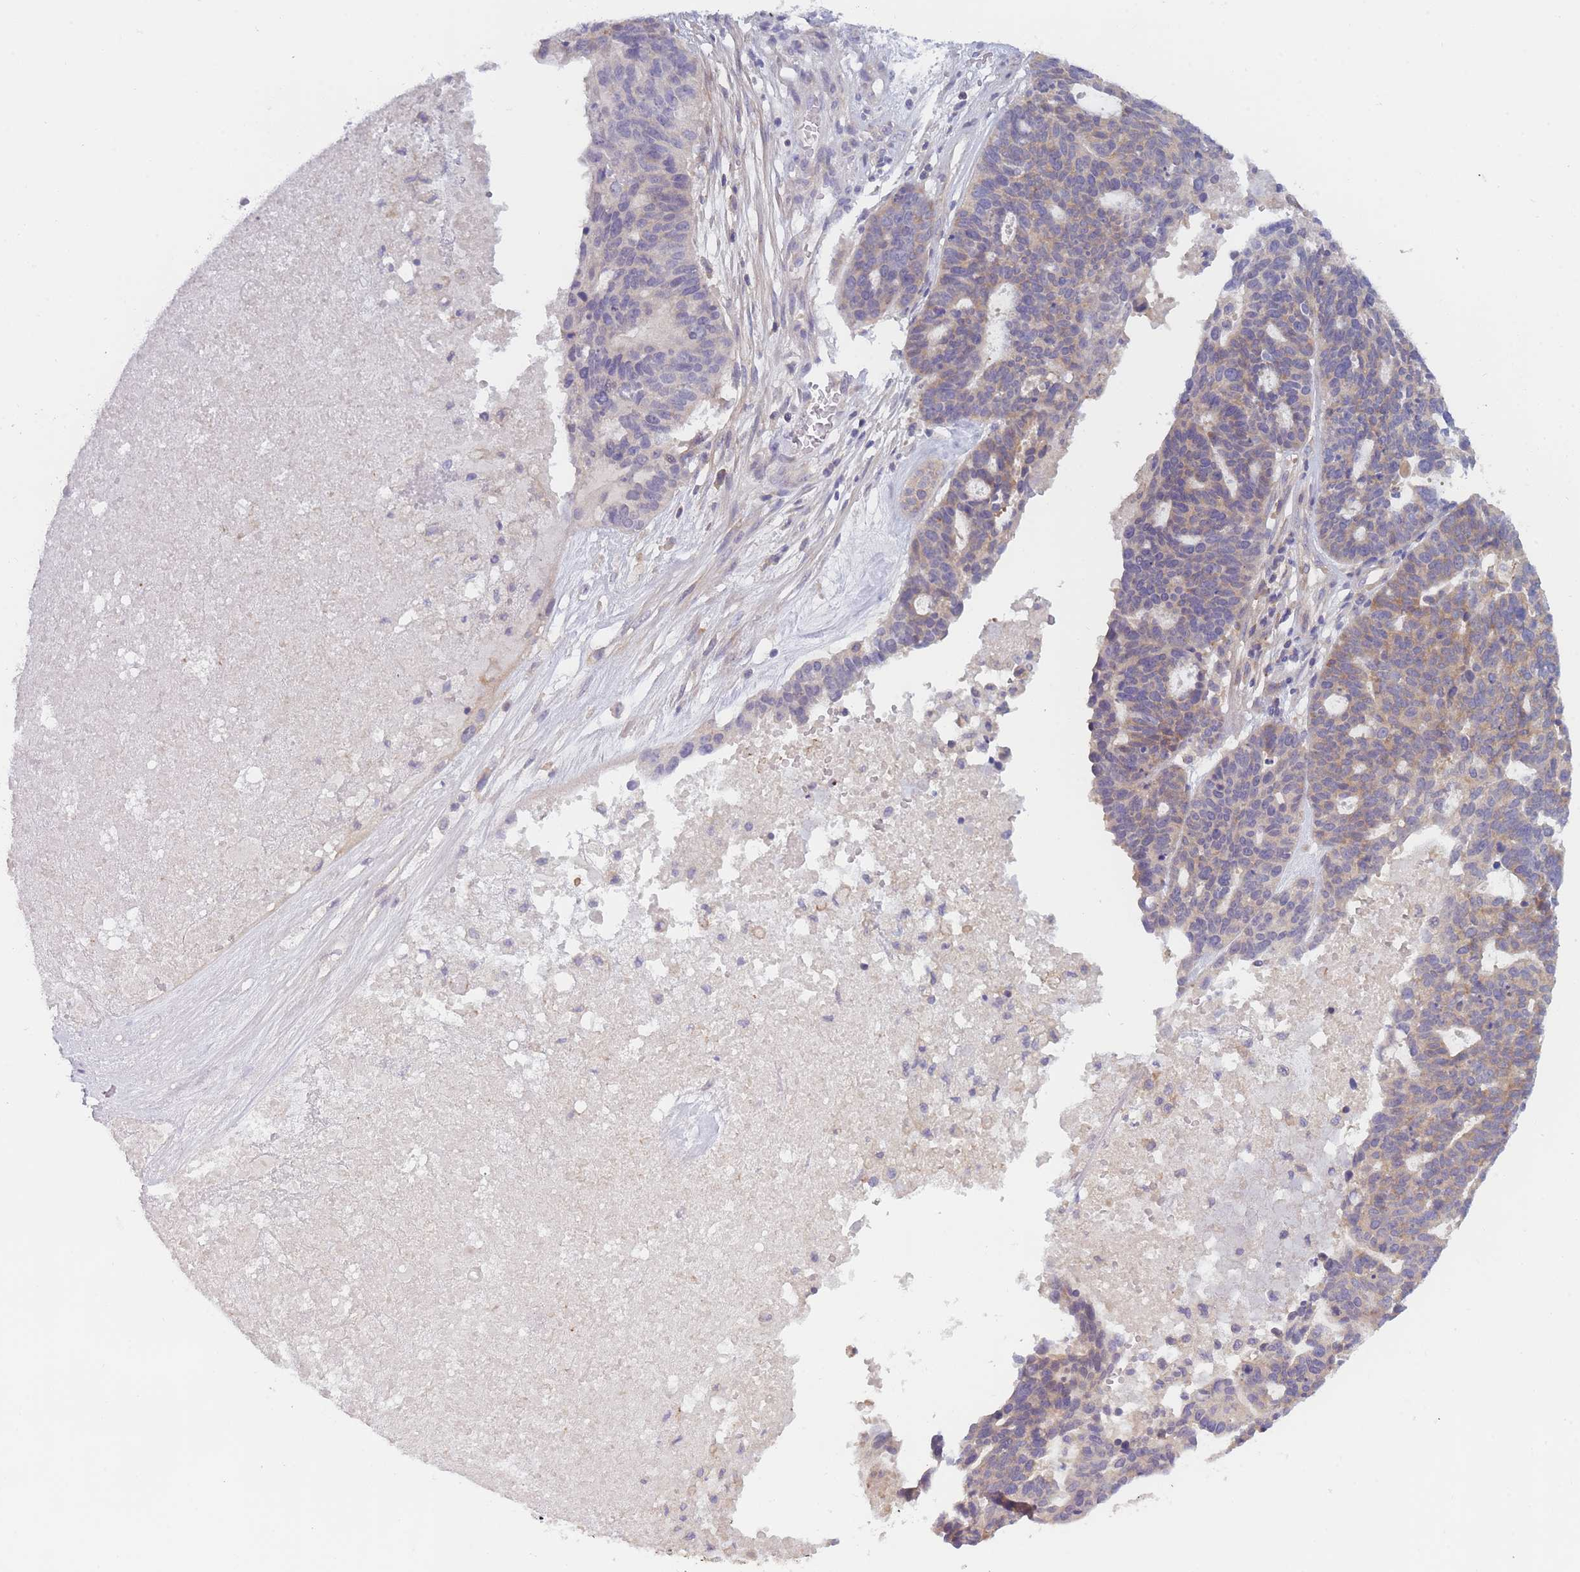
{"staining": {"intensity": "moderate", "quantity": "<25%", "location": "cytoplasmic/membranous"}, "tissue": "ovarian cancer", "cell_type": "Tumor cells", "image_type": "cancer", "snomed": [{"axis": "morphology", "description": "Cystadenocarcinoma, serous, NOS"}, {"axis": "topography", "description": "Ovary"}], "caption": "A high-resolution micrograph shows IHC staining of ovarian cancer, which shows moderate cytoplasmic/membranous expression in about <25% of tumor cells.", "gene": "WDR93", "patient": {"sex": "female", "age": 59}}